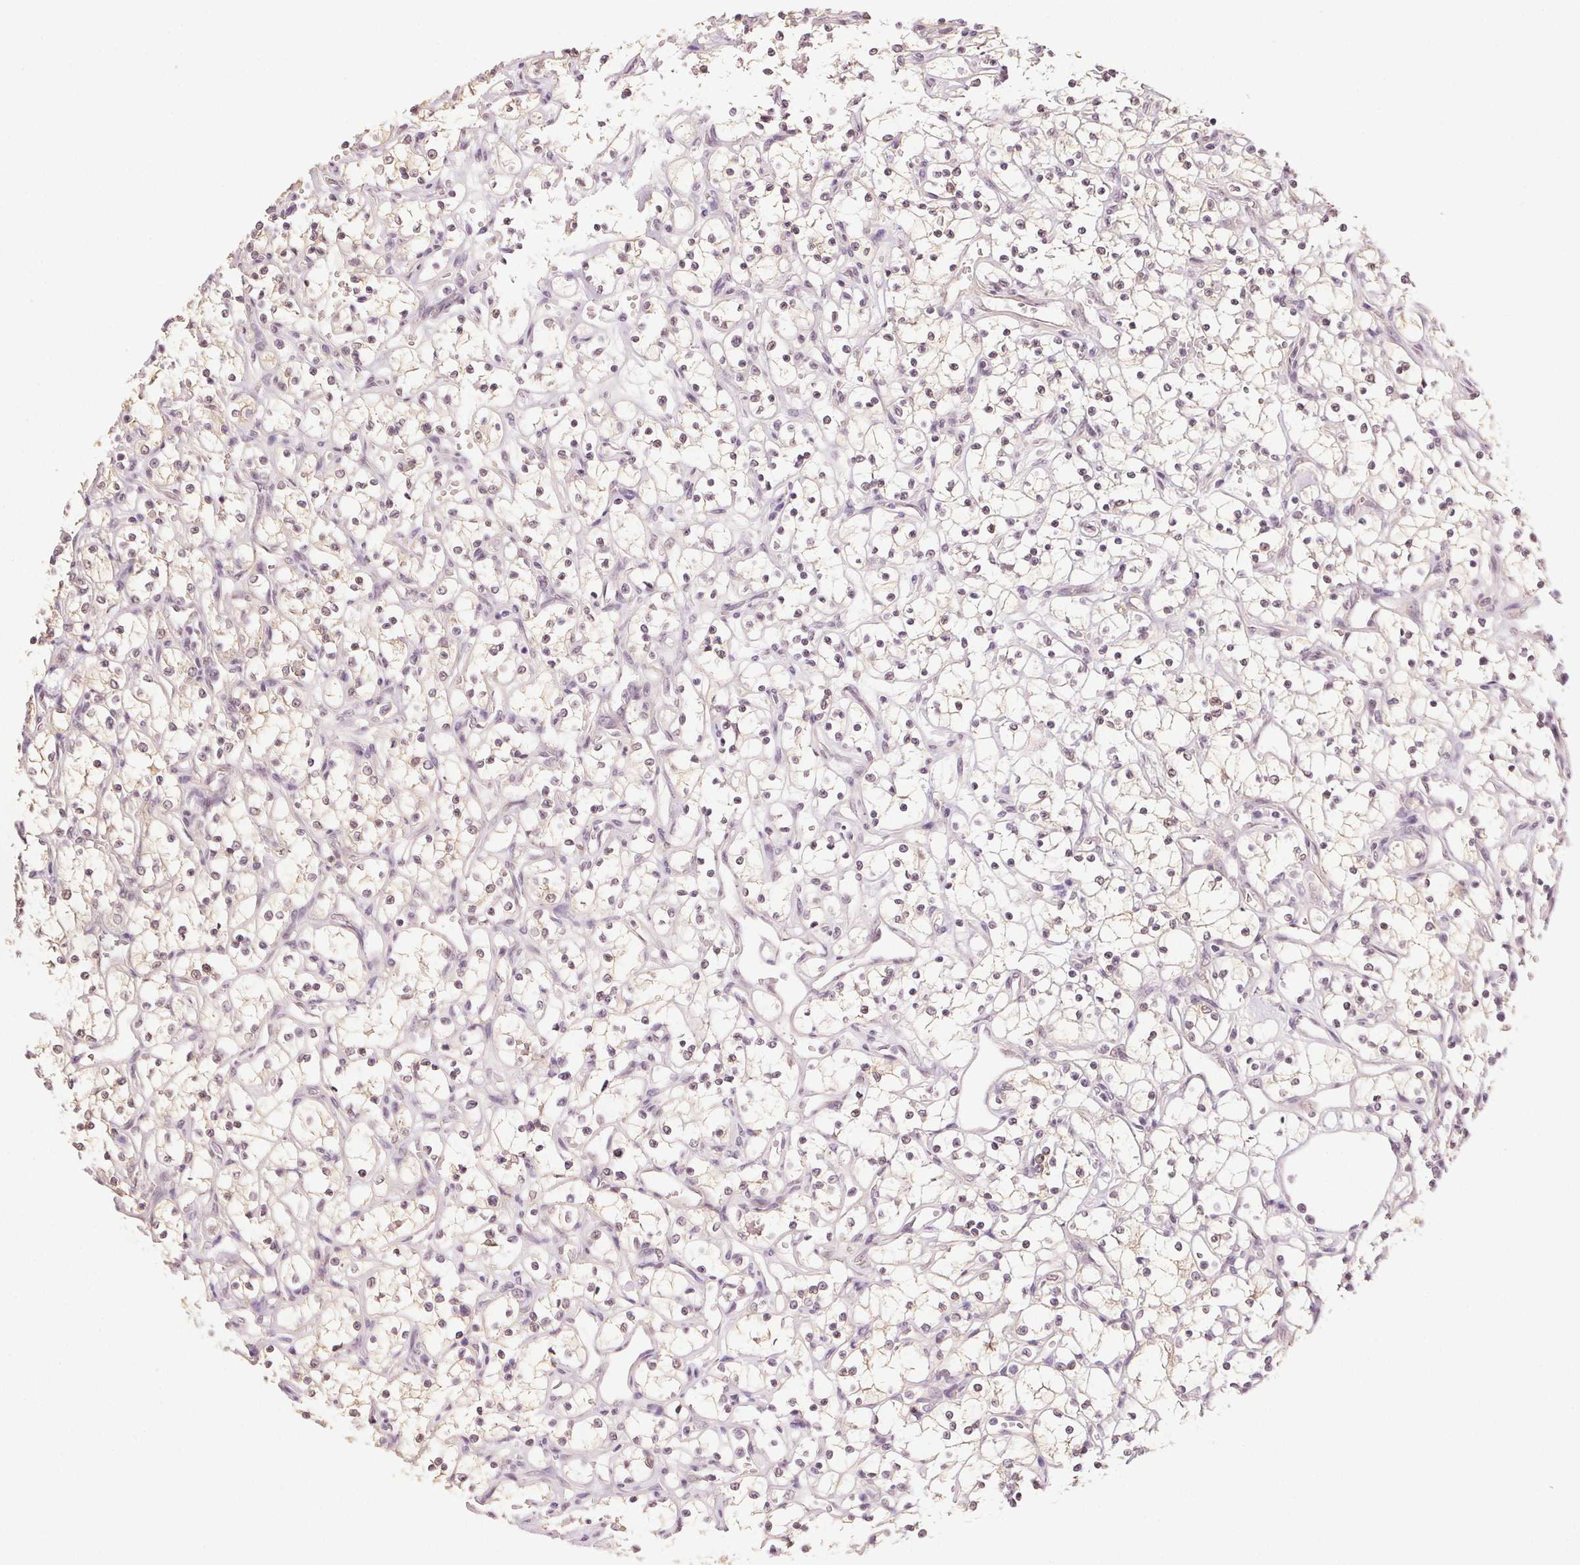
{"staining": {"intensity": "negative", "quantity": "none", "location": "none"}, "tissue": "renal cancer", "cell_type": "Tumor cells", "image_type": "cancer", "snomed": [{"axis": "morphology", "description": "Adenocarcinoma, NOS"}, {"axis": "topography", "description": "Kidney"}], "caption": "This histopathology image is of renal cancer stained with immunohistochemistry (IHC) to label a protein in brown with the nuclei are counter-stained blue. There is no expression in tumor cells. (Brightfield microscopy of DAB (3,3'-diaminobenzidine) immunohistochemistry at high magnification).", "gene": "PLCB1", "patient": {"sex": "female", "age": 69}}